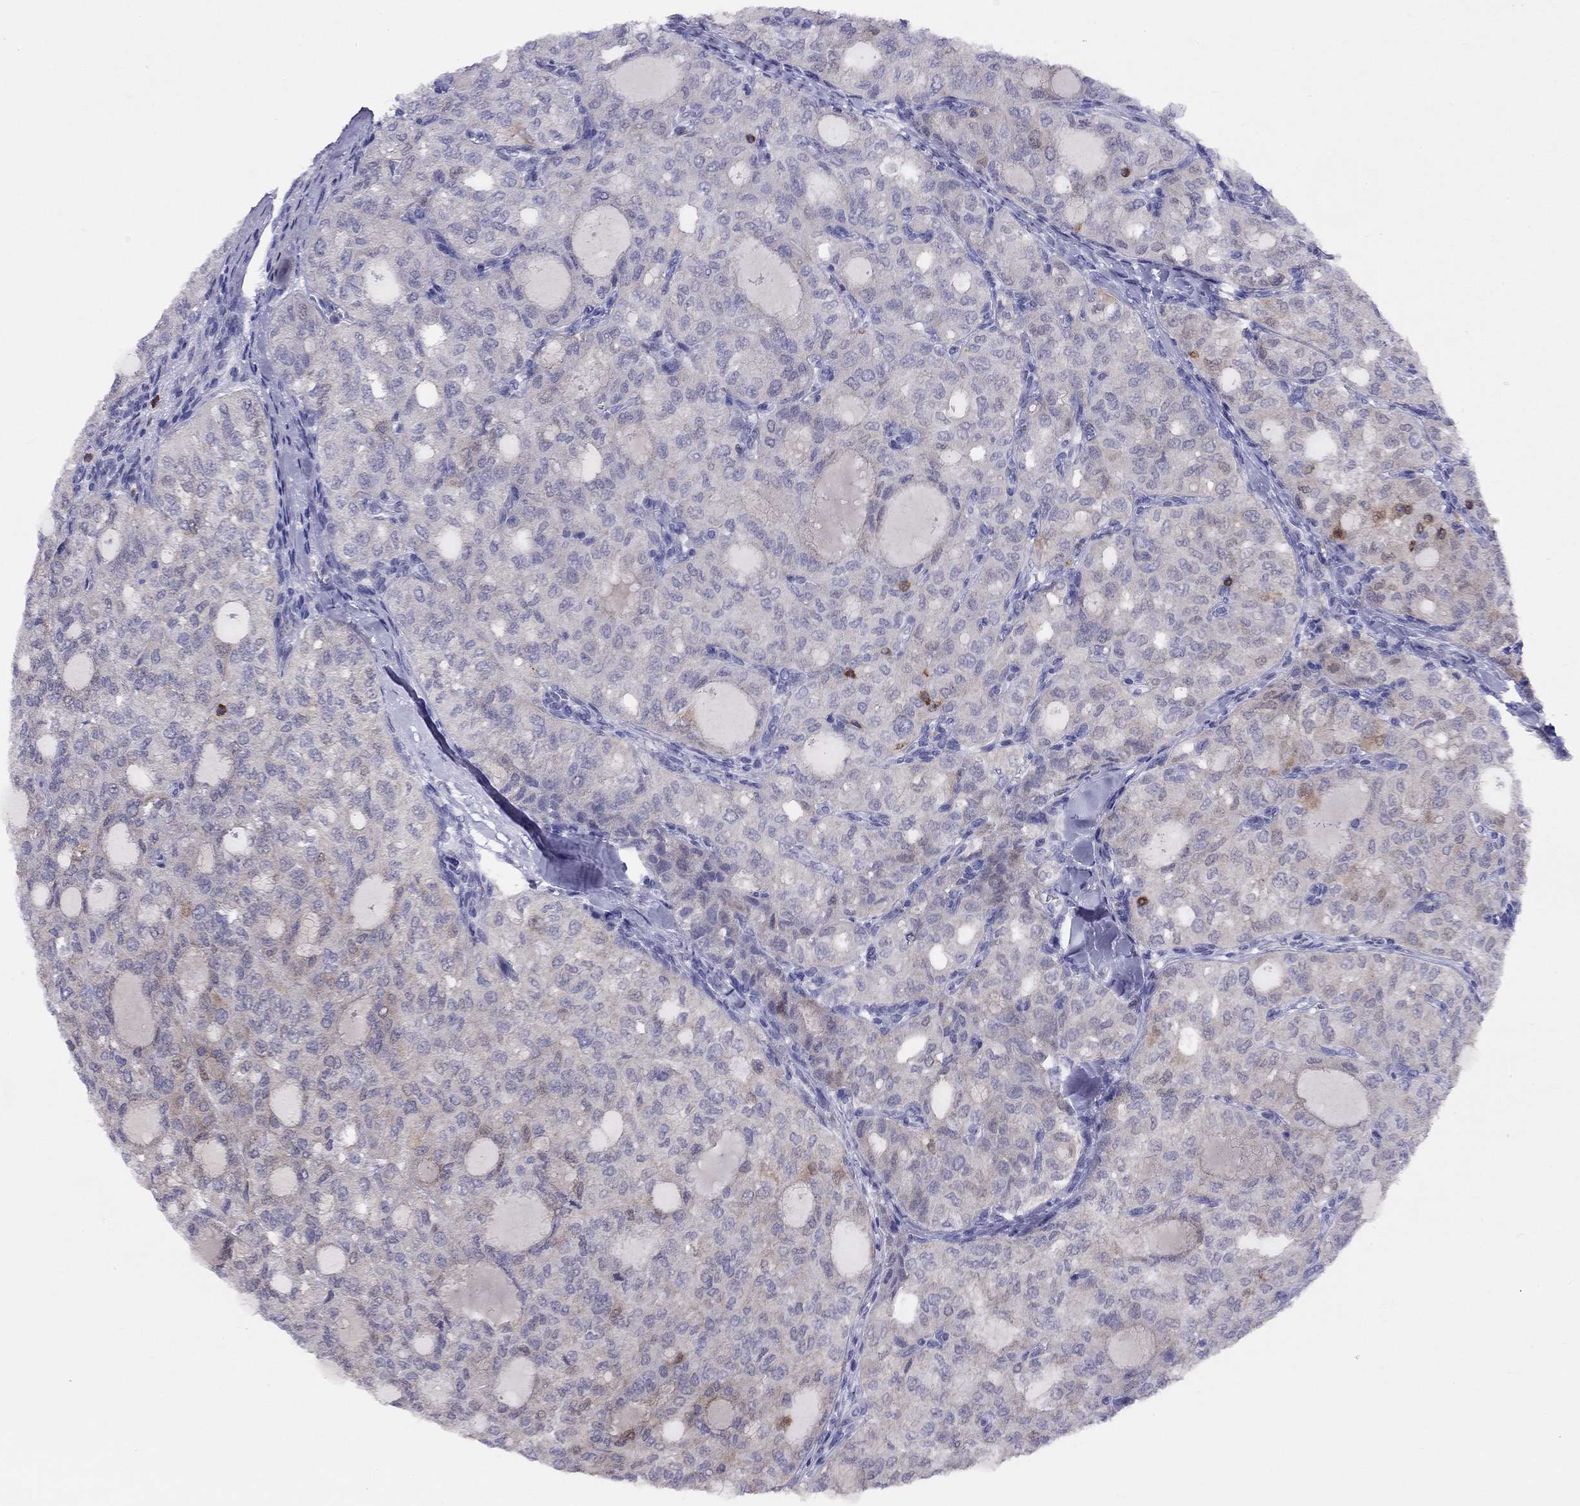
{"staining": {"intensity": "negative", "quantity": "none", "location": "none"}, "tissue": "thyroid cancer", "cell_type": "Tumor cells", "image_type": "cancer", "snomed": [{"axis": "morphology", "description": "Follicular adenoma carcinoma, NOS"}, {"axis": "topography", "description": "Thyroid gland"}], "caption": "The photomicrograph exhibits no significant positivity in tumor cells of thyroid cancer (follicular adenoma carcinoma).", "gene": "CITED1", "patient": {"sex": "male", "age": 75}}